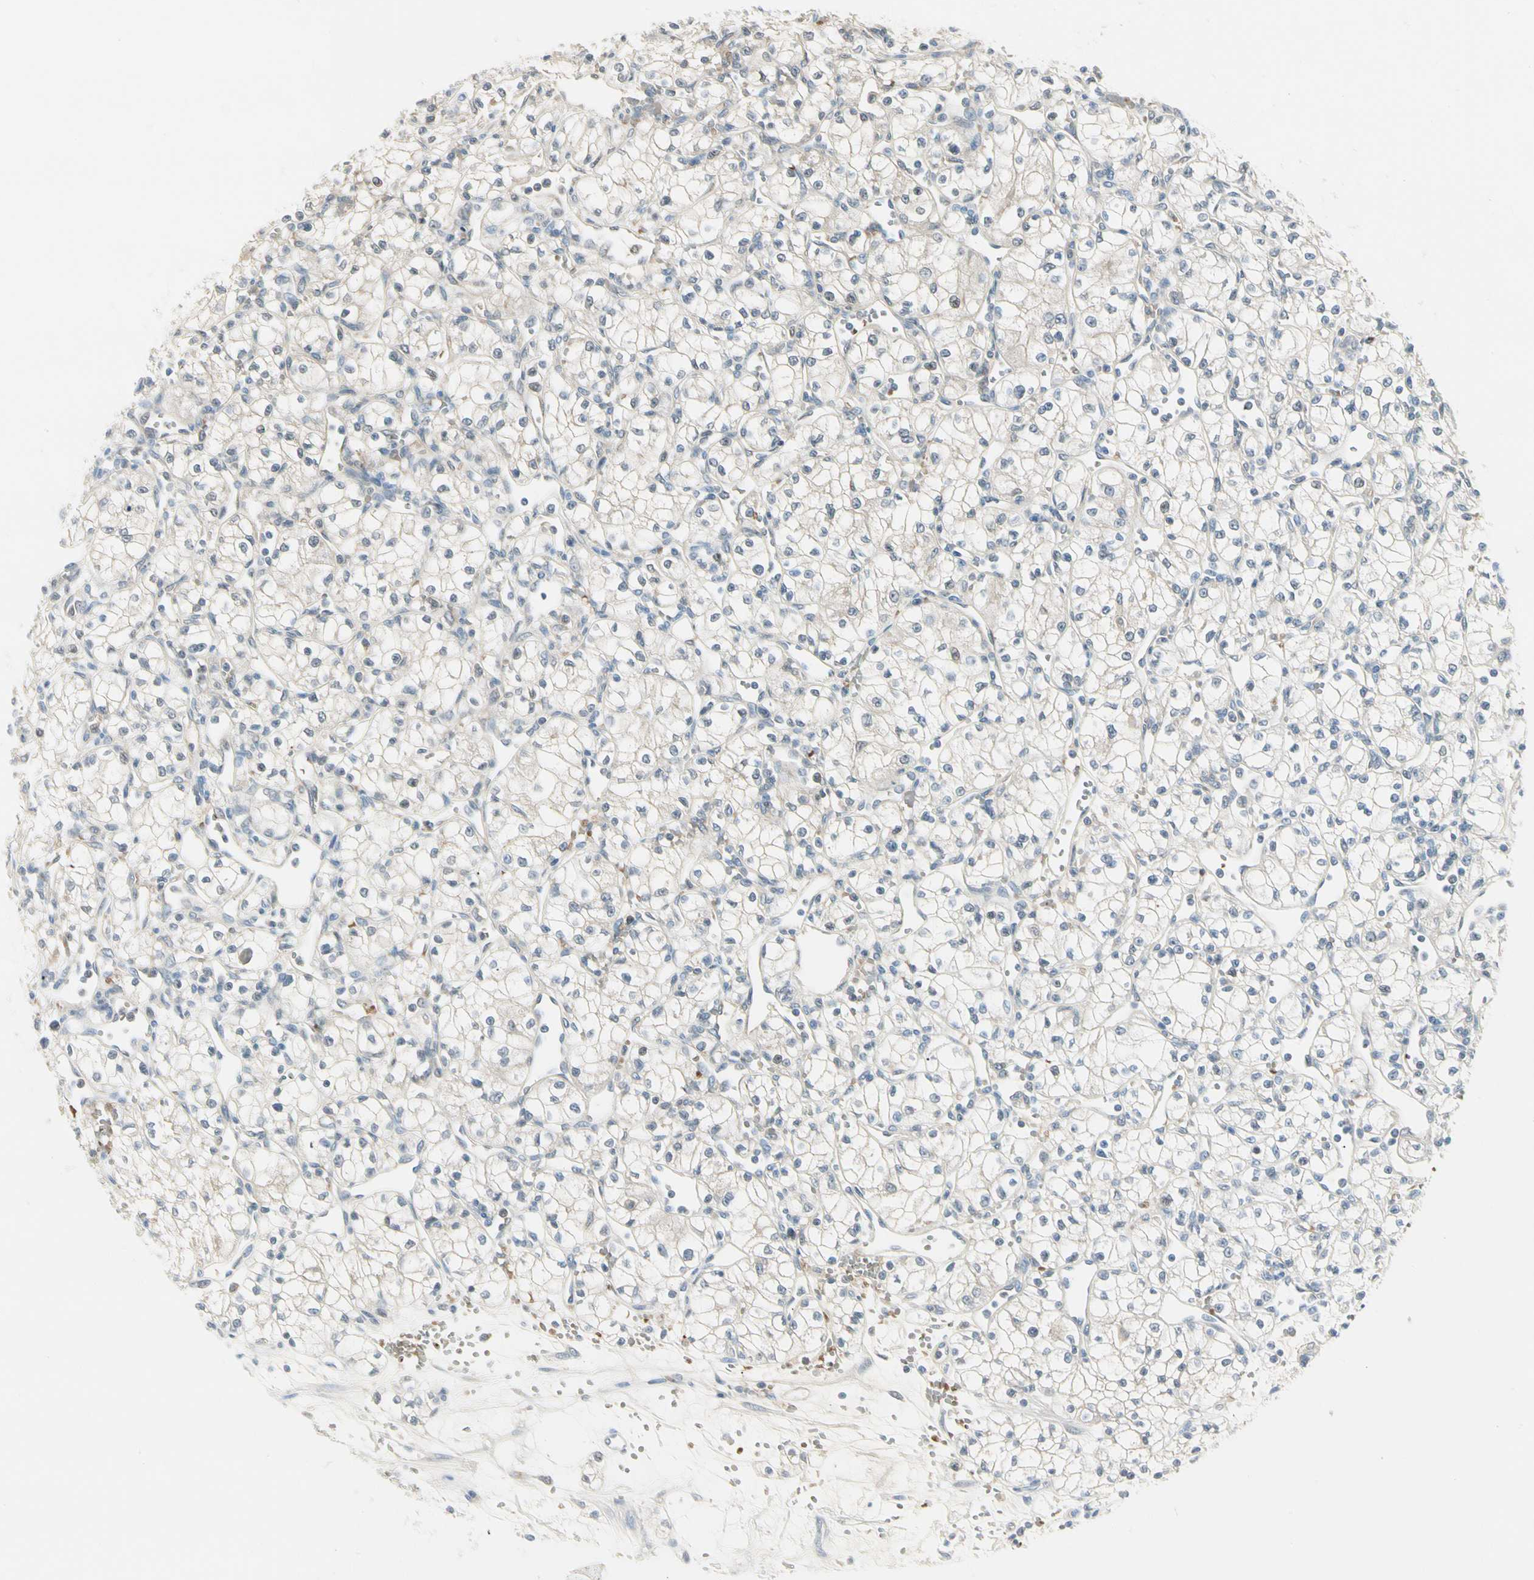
{"staining": {"intensity": "negative", "quantity": "none", "location": "none"}, "tissue": "renal cancer", "cell_type": "Tumor cells", "image_type": "cancer", "snomed": [{"axis": "morphology", "description": "Normal tissue, NOS"}, {"axis": "morphology", "description": "Adenocarcinoma, NOS"}, {"axis": "topography", "description": "Kidney"}], "caption": "A histopathology image of adenocarcinoma (renal) stained for a protein exhibits no brown staining in tumor cells.", "gene": "CA1", "patient": {"sex": "male", "age": 59}}